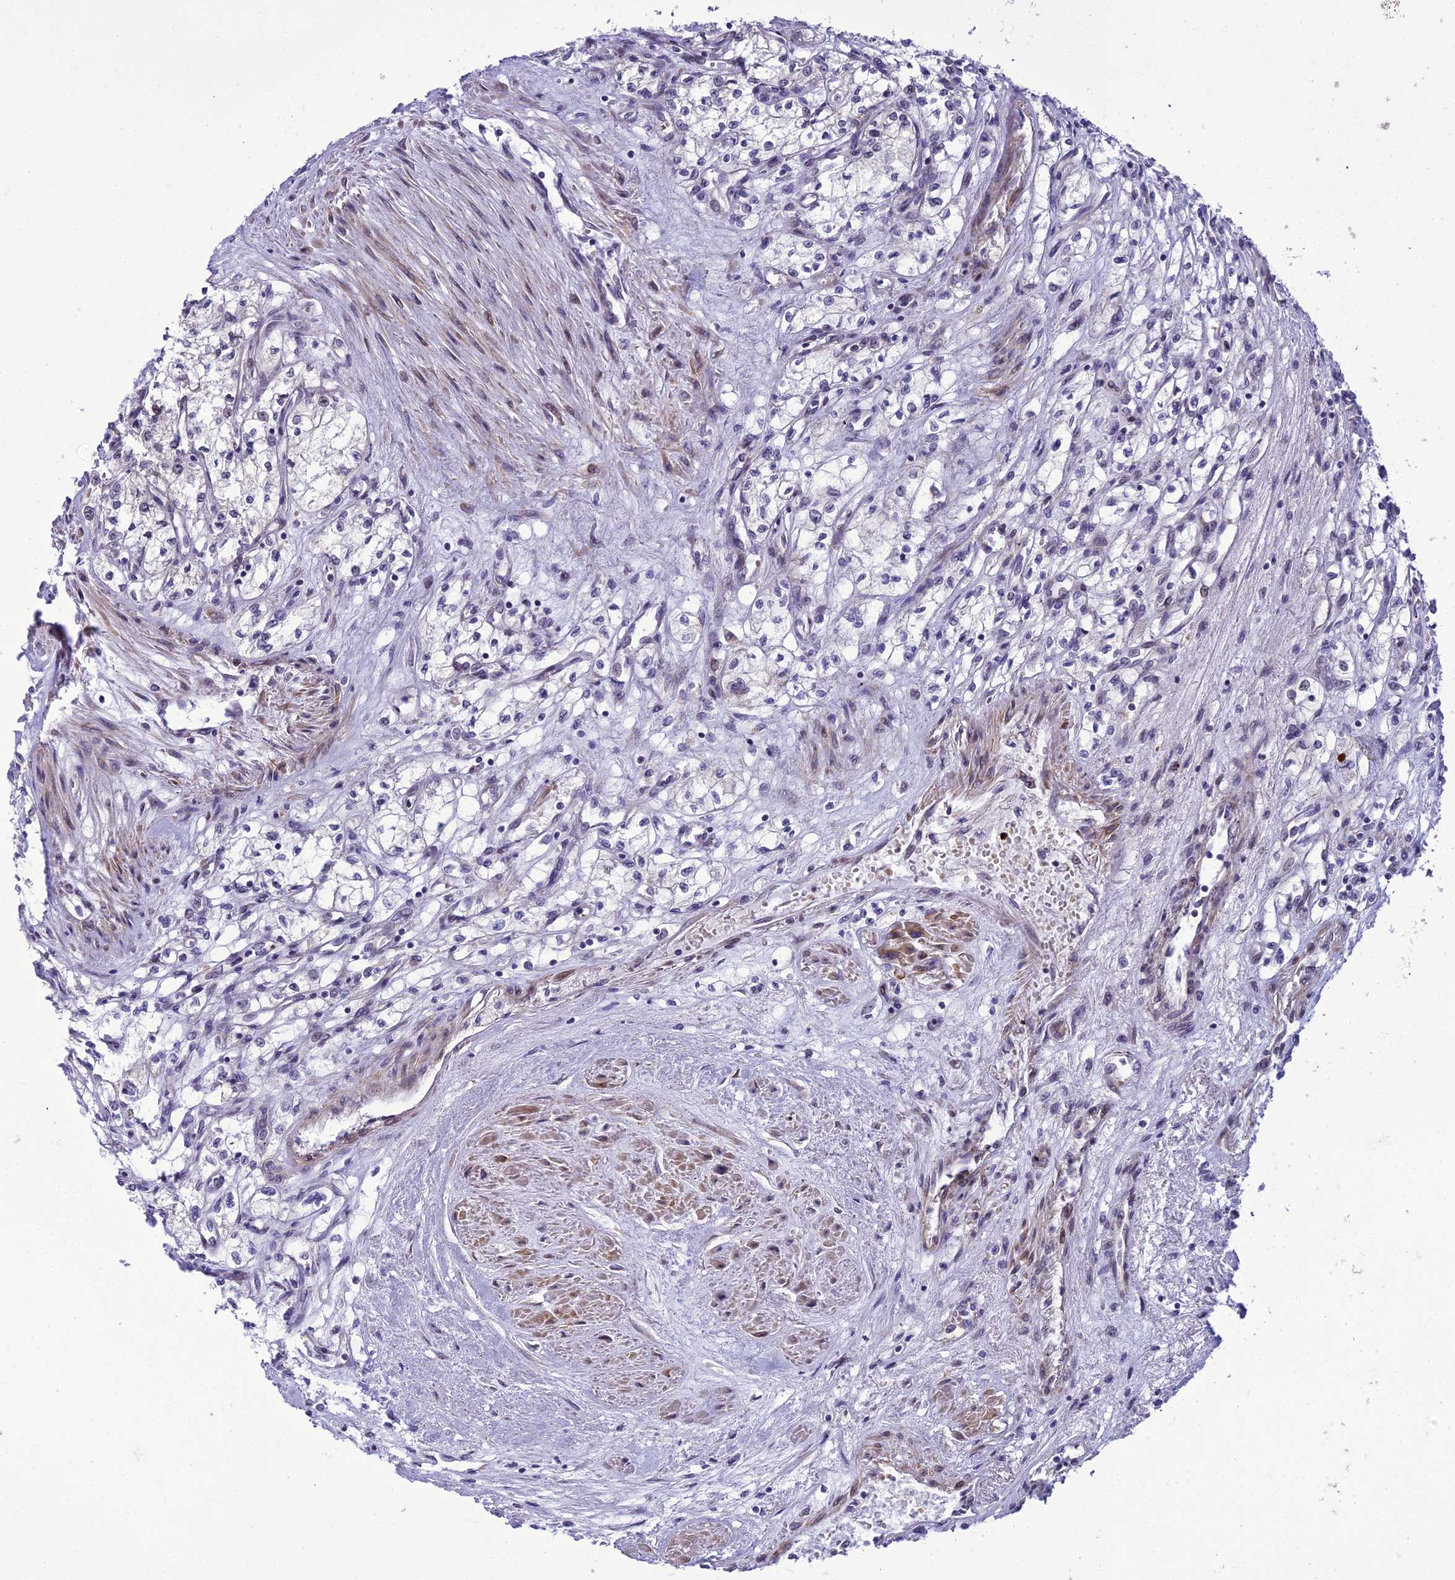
{"staining": {"intensity": "negative", "quantity": "none", "location": "none"}, "tissue": "renal cancer", "cell_type": "Tumor cells", "image_type": "cancer", "snomed": [{"axis": "morphology", "description": "Adenocarcinoma, NOS"}, {"axis": "topography", "description": "Kidney"}], "caption": "Image shows no significant protein expression in tumor cells of adenocarcinoma (renal).", "gene": "GAB4", "patient": {"sex": "male", "age": 59}}